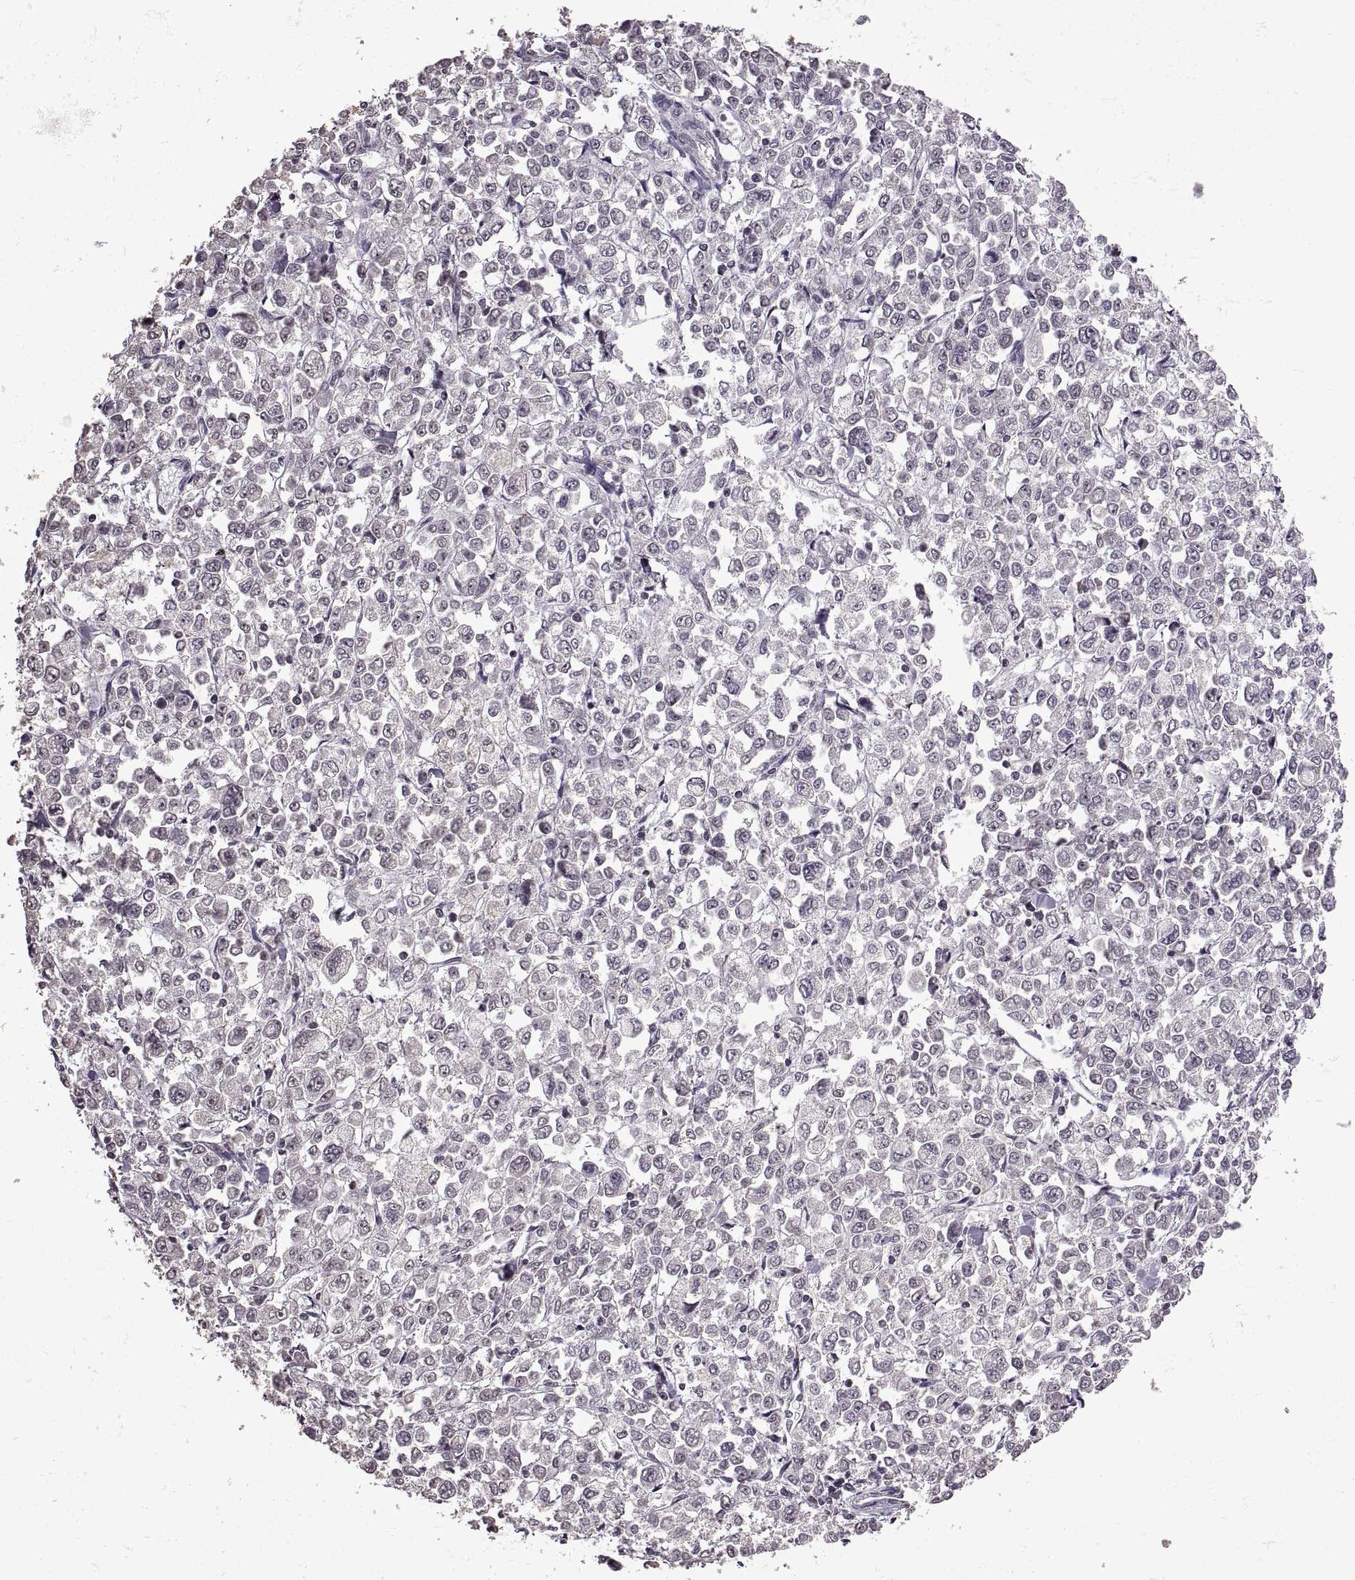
{"staining": {"intensity": "negative", "quantity": "none", "location": "none"}, "tissue": "stomach cancer", "cell_type": "Tumor cells", "image_type": "cancer", "snomed": [{"axis": "morphology", "description": "Adenocarcinoma, NOS"}, {"axis": "topography", "description": "Stomach, upper"}], "caption": "Tumor cells are negative for brown protein staining in adenocarcinoma (stomach).", "gene": "INTS3", "patient": {"sex": "male", "age": 70}}